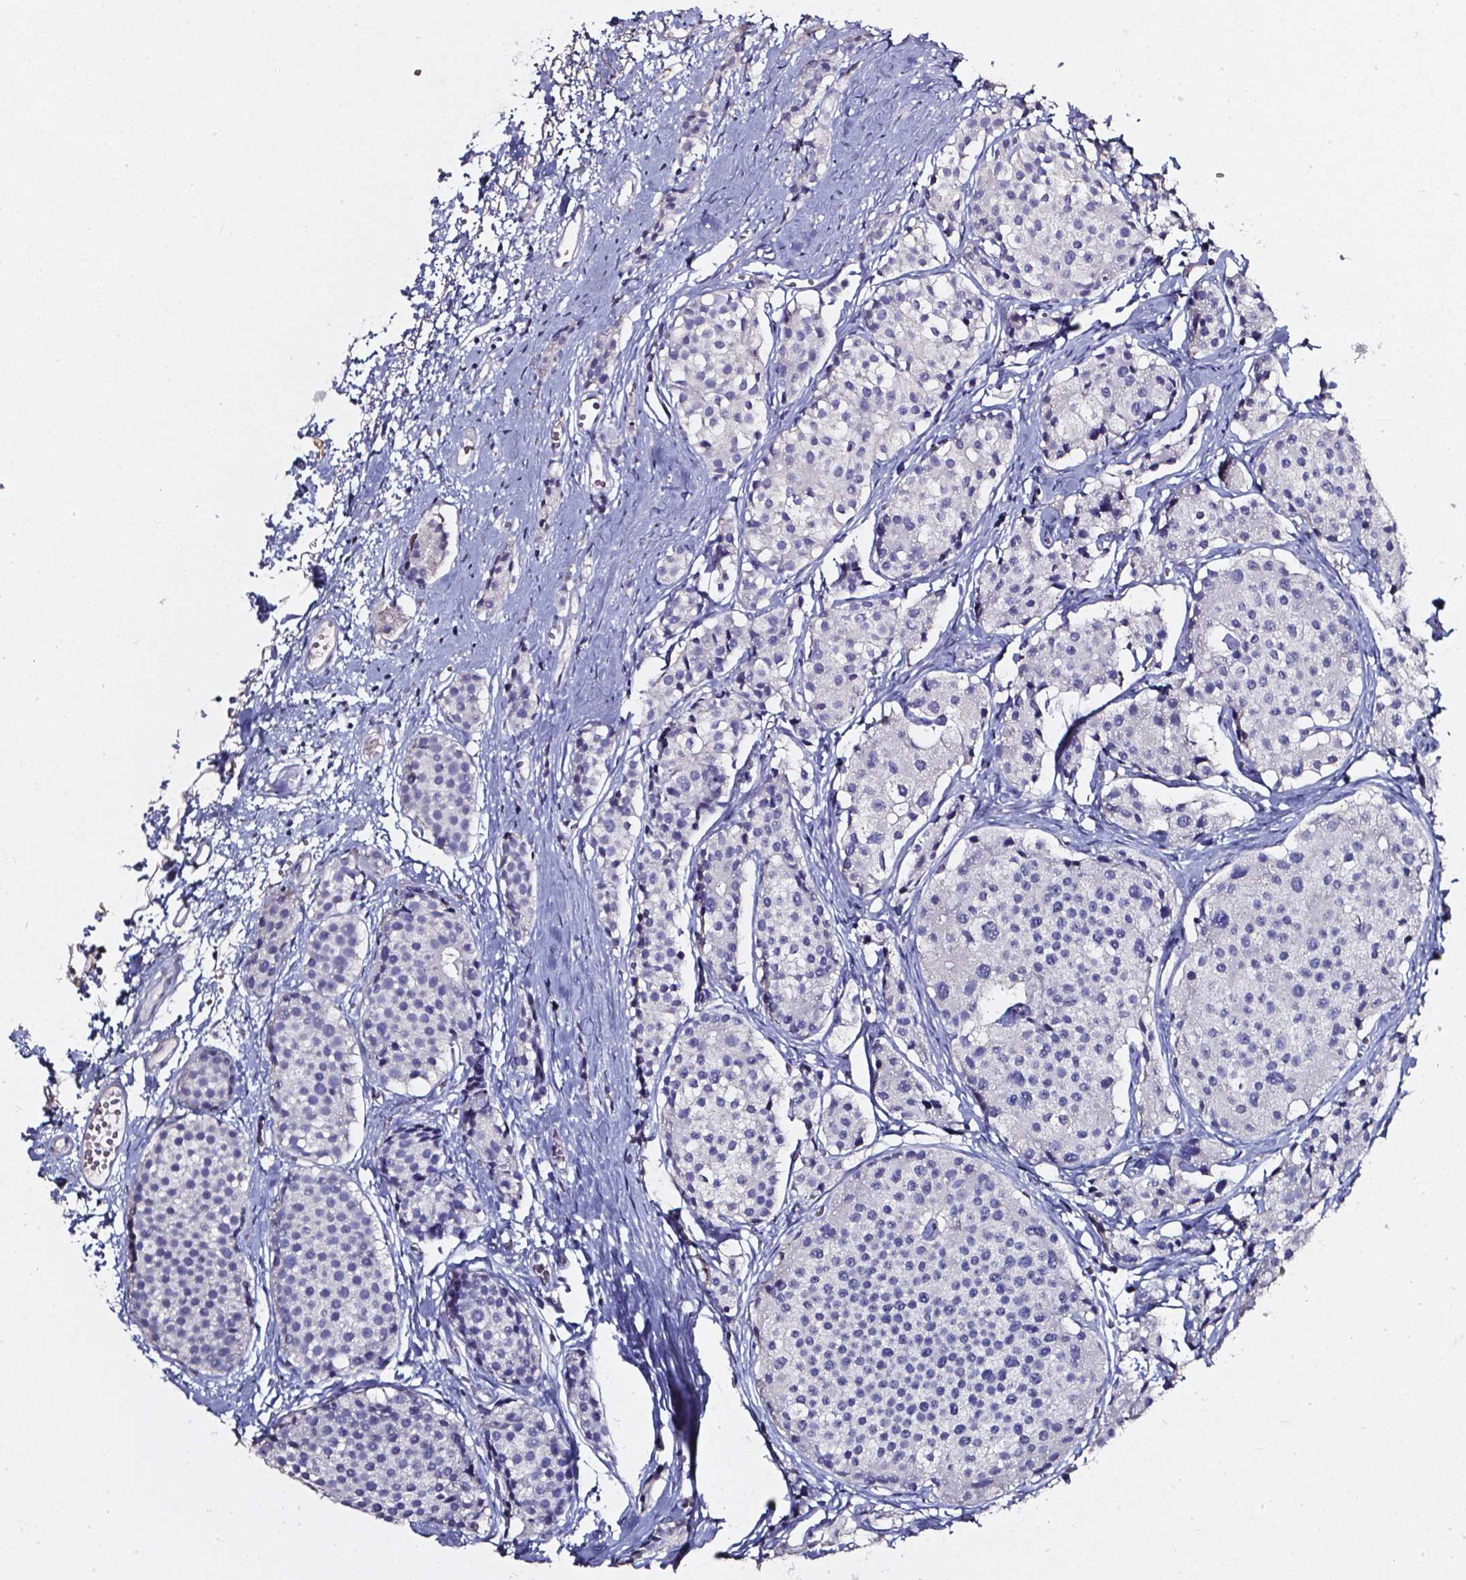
{"staining": {"intensity": "negative", "quantity": "none", "location": "none"}, "tissue": "carcinoid", "cell_type": "Tumor cells", "image_type": "cancer", "snomed": [{"axis": "morphology", "description": "Carcinoid, malignant, NOS"}, {"axis": "topography", "description": "Small intestine"}], "caption": "IHC image of carcinoid stained for a protein (brown), which demonstrates no expression in tumor cells.", "gene": "AKR1B10", "patient": {"sex": "female", "age": 65}}